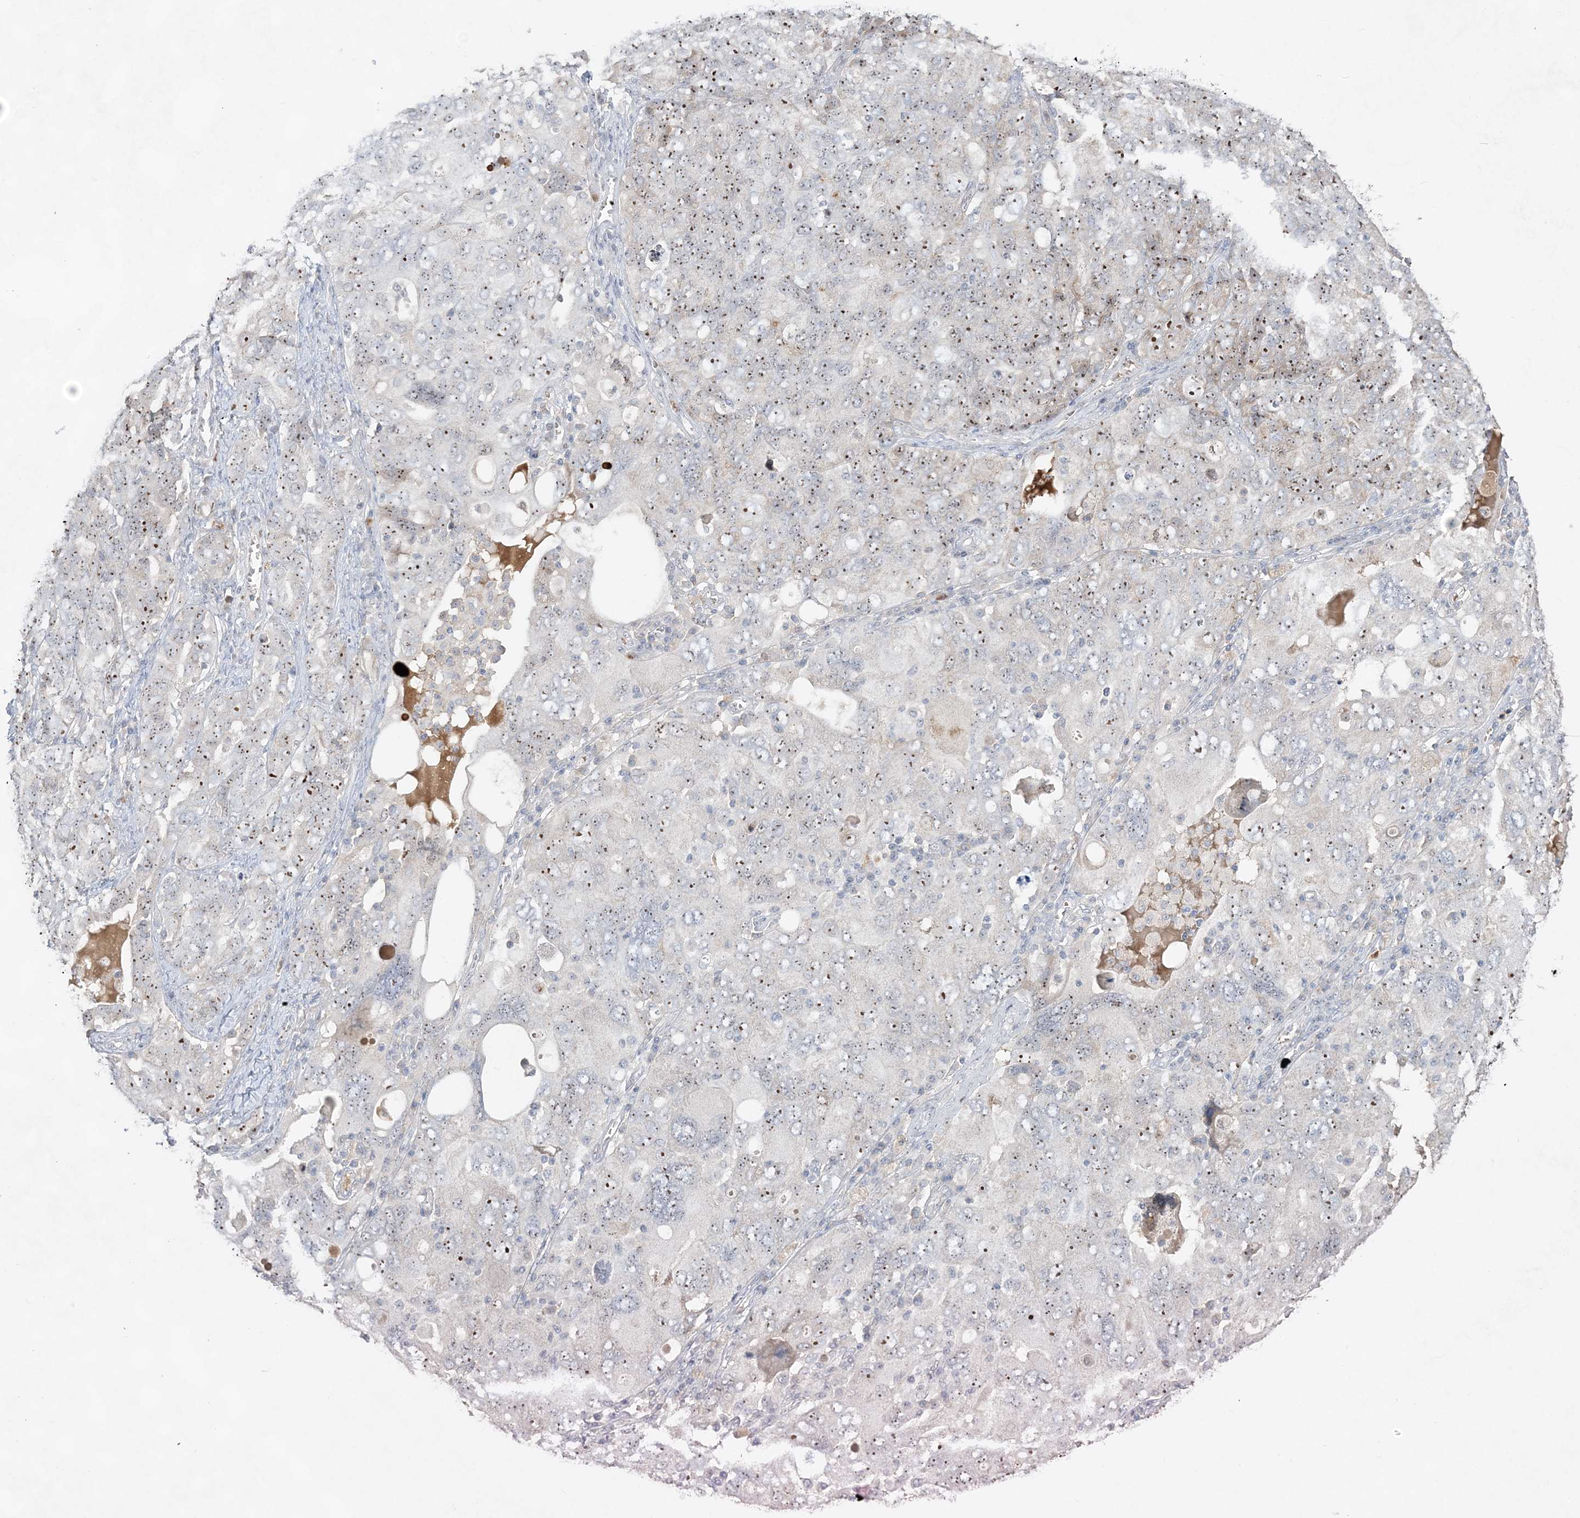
{"staining": {"intensity": "moderate", "quantity": "25%-75%", "location": "nuclear"}, "tissue": "ovarian cancer", "cell_type": "Tumor cells", "image_type": "cancer", "snomed": [{"axis": "morphology", "description": "Carcinoma, endometroid"}, {"axis": "topography", "description": "Ovary"}], "caption": "Immunohistochemistry (DAB) staining of human ovarian endometroid carcinoma reveals moderate nuclear protein expression in about 25%-75% of tumor cells. (IHC, brightfield microscopy, high magnification).", "gene": "NOP16", "patient": {"sex": "female", "age": 62}}